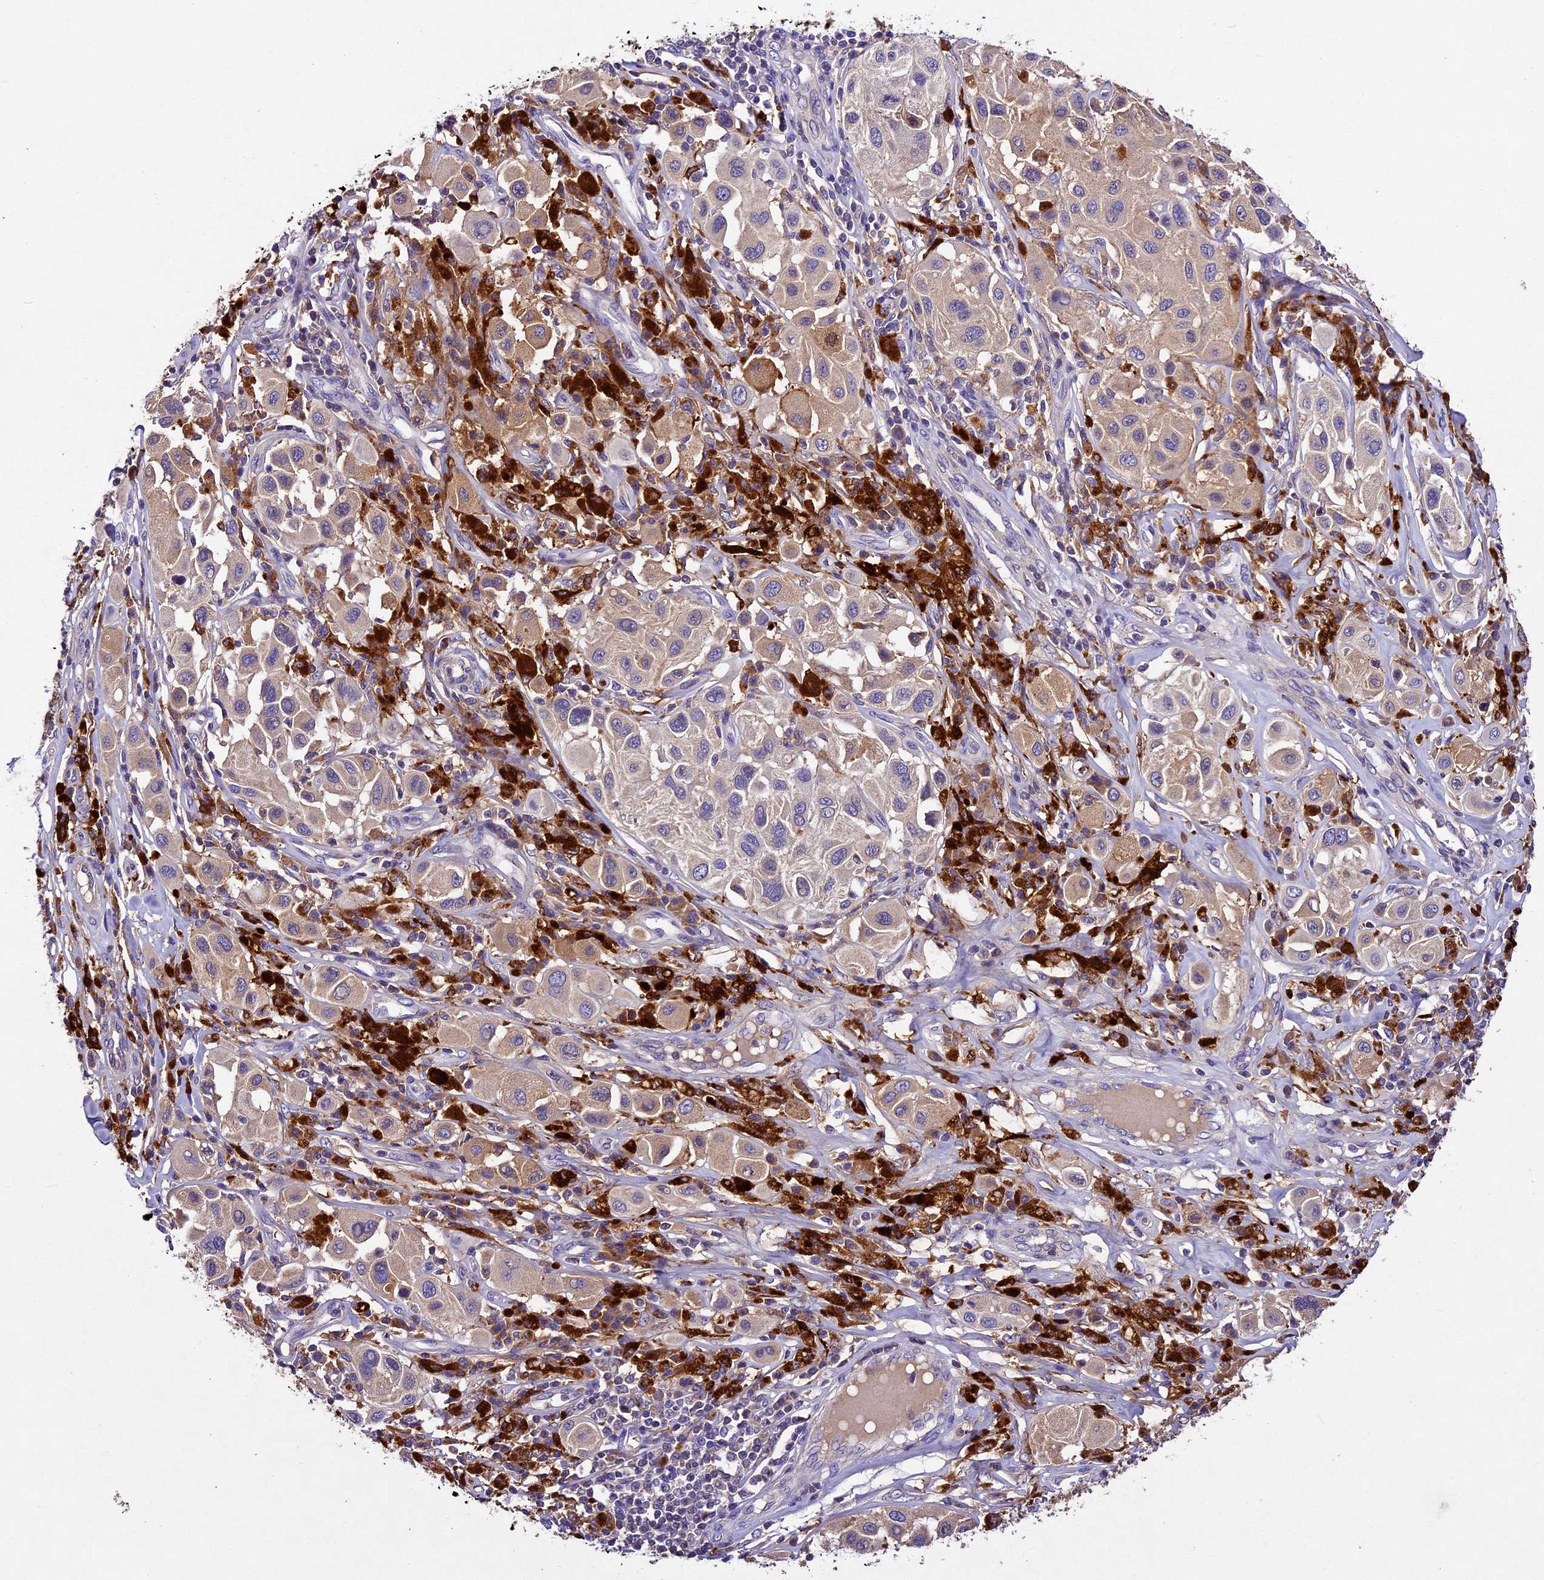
{"staining": {"intensity": "weak", "quantity": "<25%", "location": "cytoplasmic/membranous"}, "tissue": "melanoma", "cell_type": "Tumor cells", "image_type": "cancer", "snomed": [{"axis": "morphology", "description": "Malignant melanoma, Metastatic site"}, {"axis": "topography", "description": "Skin"}], "caption": "Immunohistochemistry histopathology image of neoplastic tissue: malignant melanoma (metastatic site) stained with DAB (3,3'-diaminobenzidine) shows no significant protein staining in tumor cells. (DAB (3,3'-diaminobenzidine) IHC, high magnification).", "gene": "CILP2", "patient": {"sex": "male", "age": 41}}